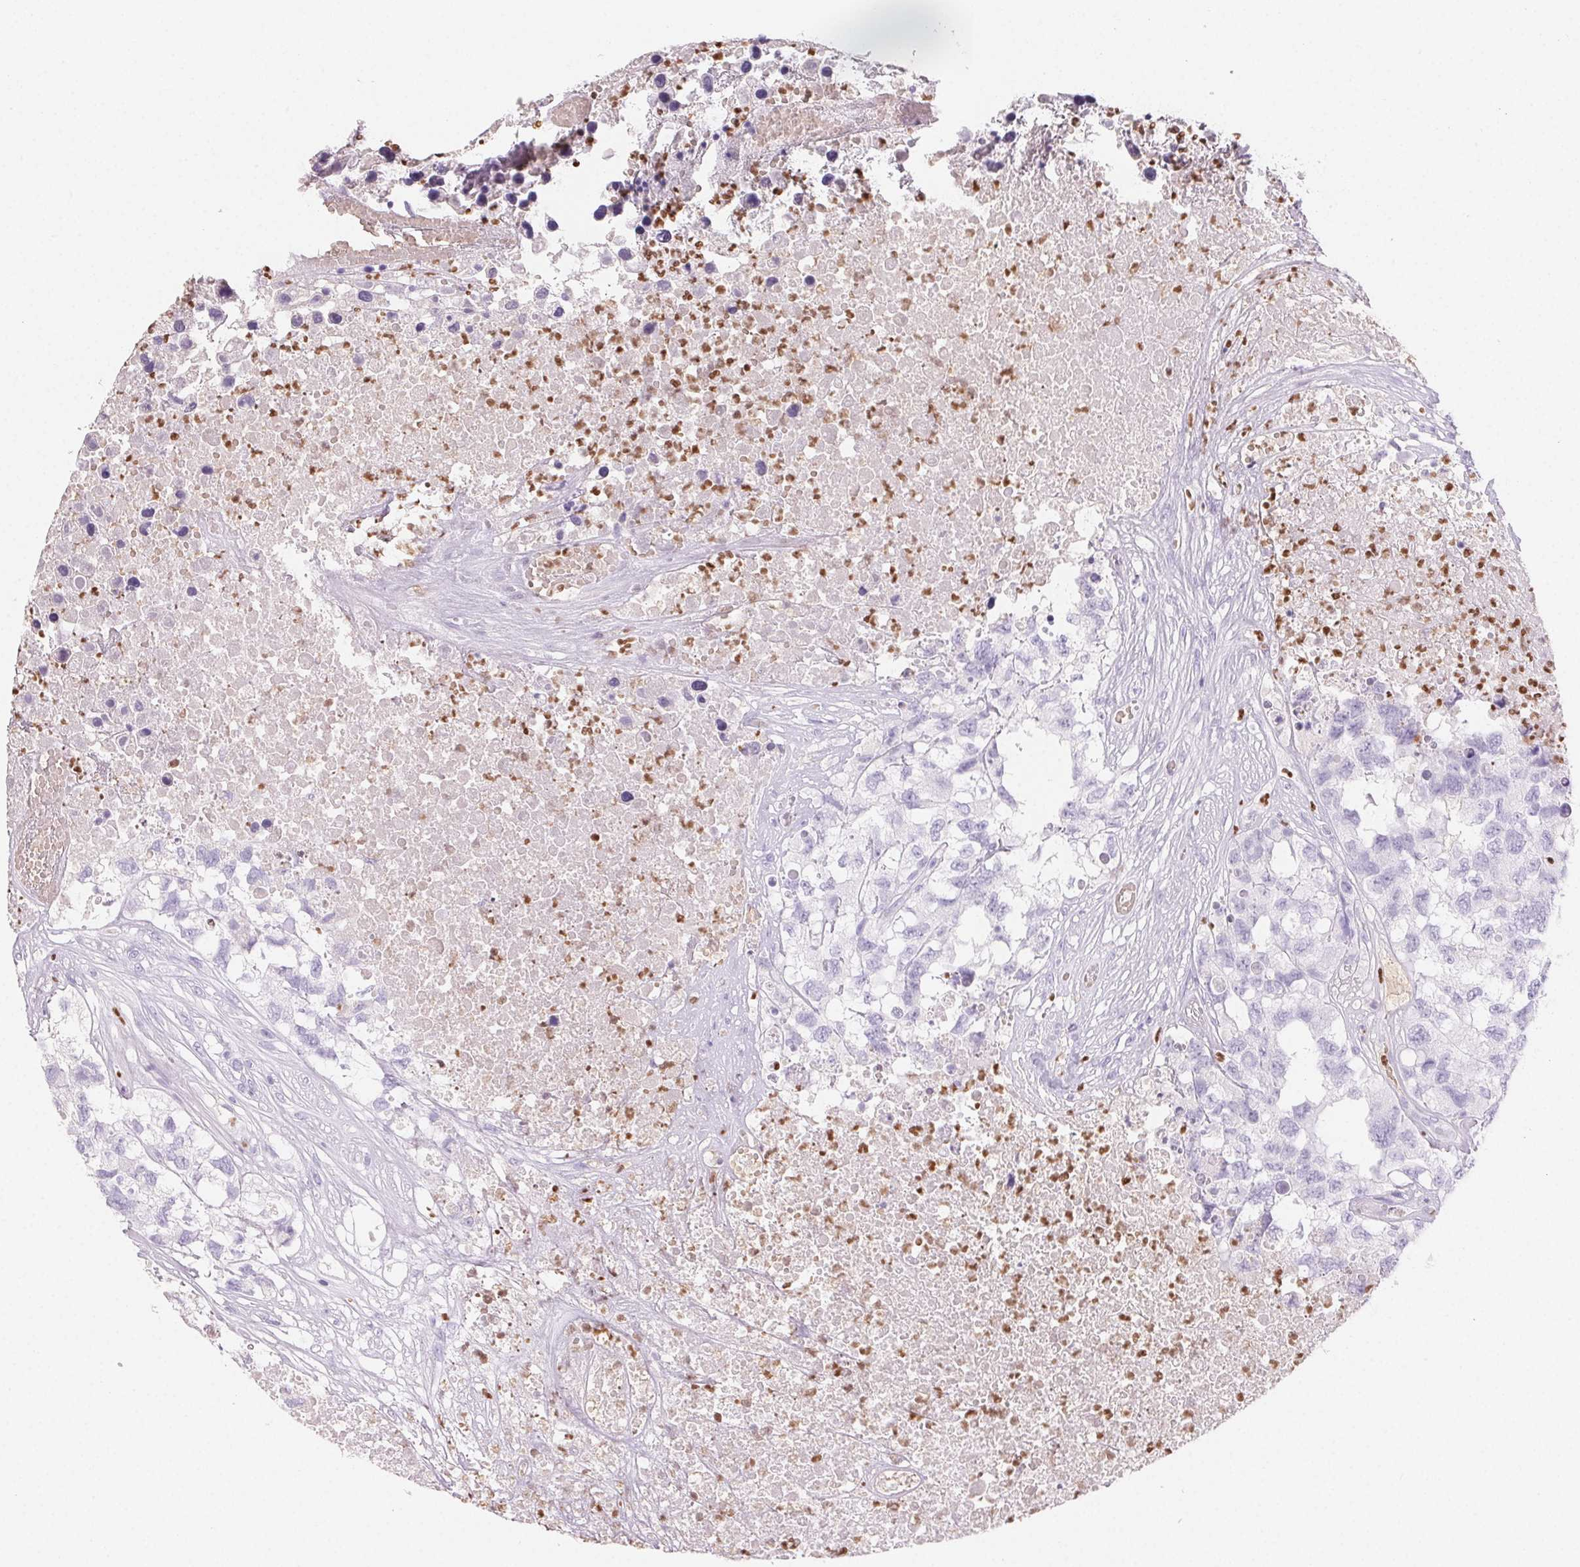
{"staining": {"intensity": "negative", "quantity": "none", "location": "none"}, "tissue": "testis cancer", "cell_type": "Tumor cells", "image_type": "cancer", "snomed": [{"axis": "morphology", "description": "Carcinoma, Embryonal, NOS"}, {"axis": "topography", "description": "Testis"}], "caption": "Tumor cells are negative for brown protein staining in testis cancer (embryonal carcinoma).", "gene": "PADI4", "patient": {"sex": "male", "age": 83}}